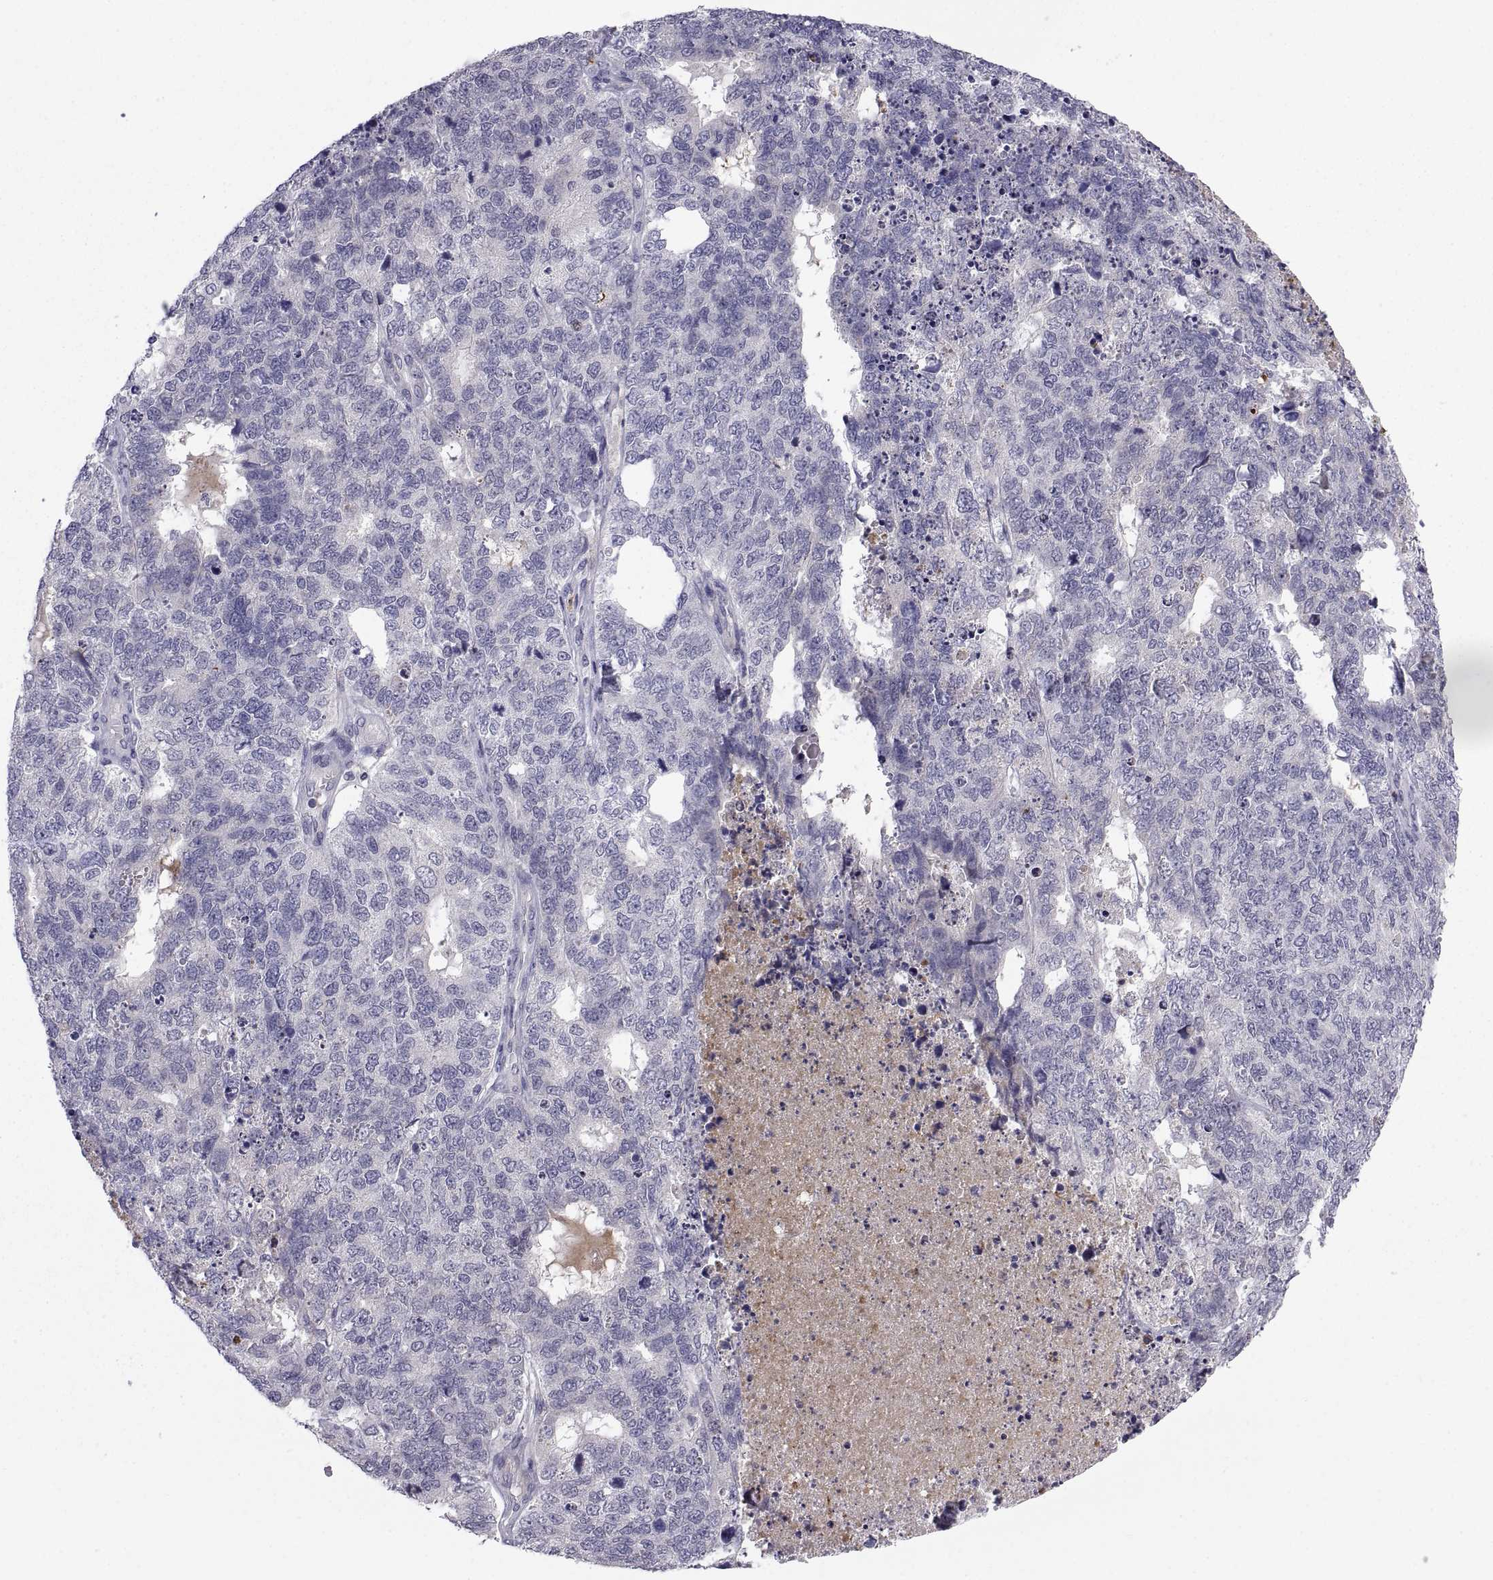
{"staining": {"intensity": "negative", "quantity": "none", "location": "none"}, "tissue": "cervical cancer", "cell_type": "Tumor cells", "image_type": "cancer", "snomed": [{"axis": "morphology", "description": "Squamous cell carcinoma, NOS"}, {"axis": "topography", "description": "Cervix"}], "caption": "A histopathology image of cervical cancer (squamous cell carcinoma) stained for a protein reveals no brown staining in tumor cells.", "gene": "PKP1", "patient": {"sex": "female", "age": 63}}